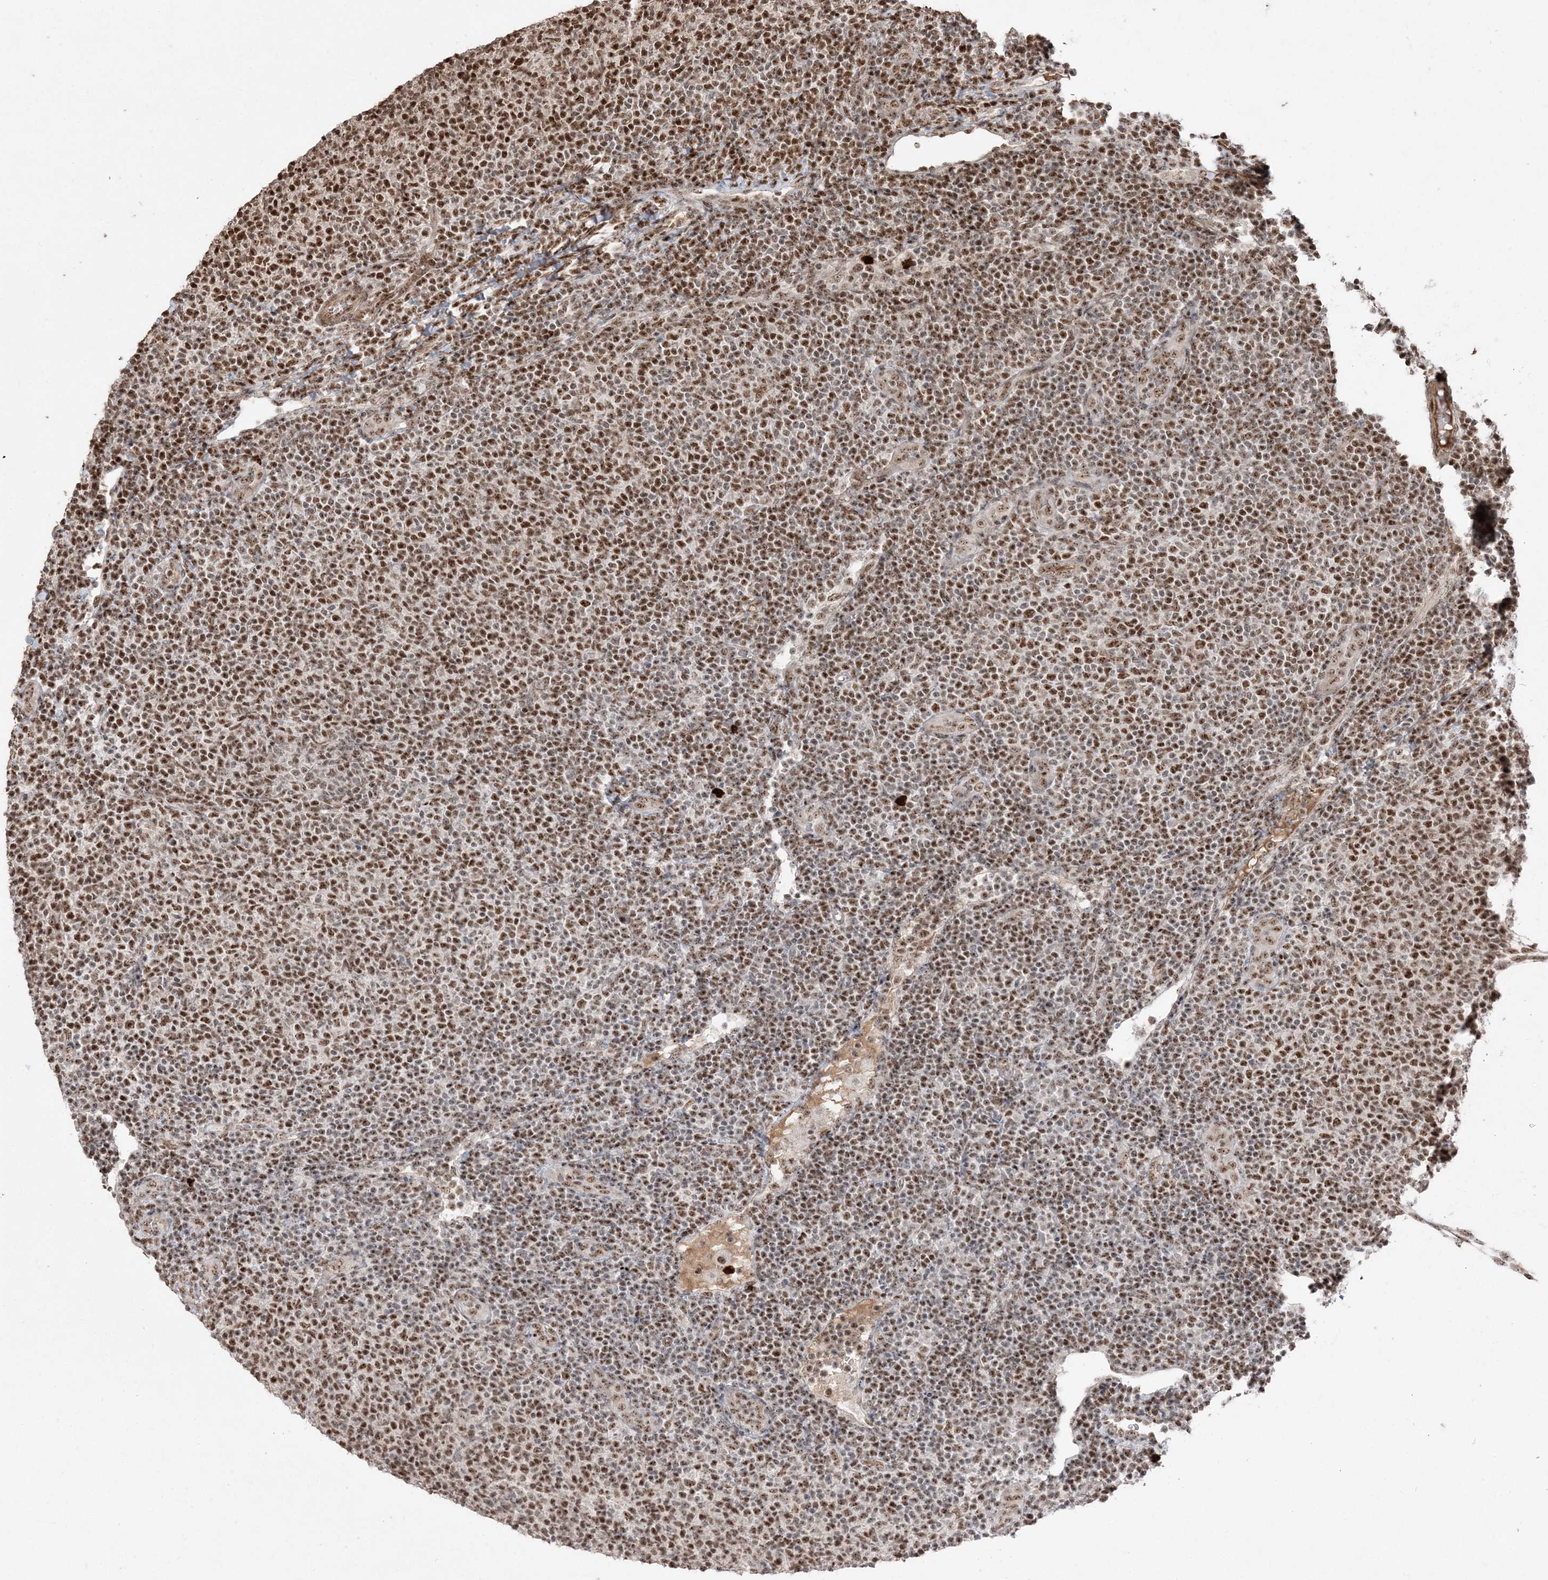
{"staining": {"intensity": "moderate", "quantity": ">75%", "location": "nuclear"}, "tissue": "lymphoma", "cell_type": "Tumor cells", "image_type": "cancer", "snomed": [{"axis": "morphology", "description": "Malignant lymphoma, non-Hodgkin's type, Low grade"}, {"axis": "topography", "description": "Lymph node"}], "caption": "Immunohistochemistry (IHC) of malignant lymphoma, non-Hodgkin's type (low-grade) displays medium levels of moderate nuclear positivity in approximately >75% of tumor cells.", "gene": "RBM17", "patient": {"sex": "male", "age": 66}}